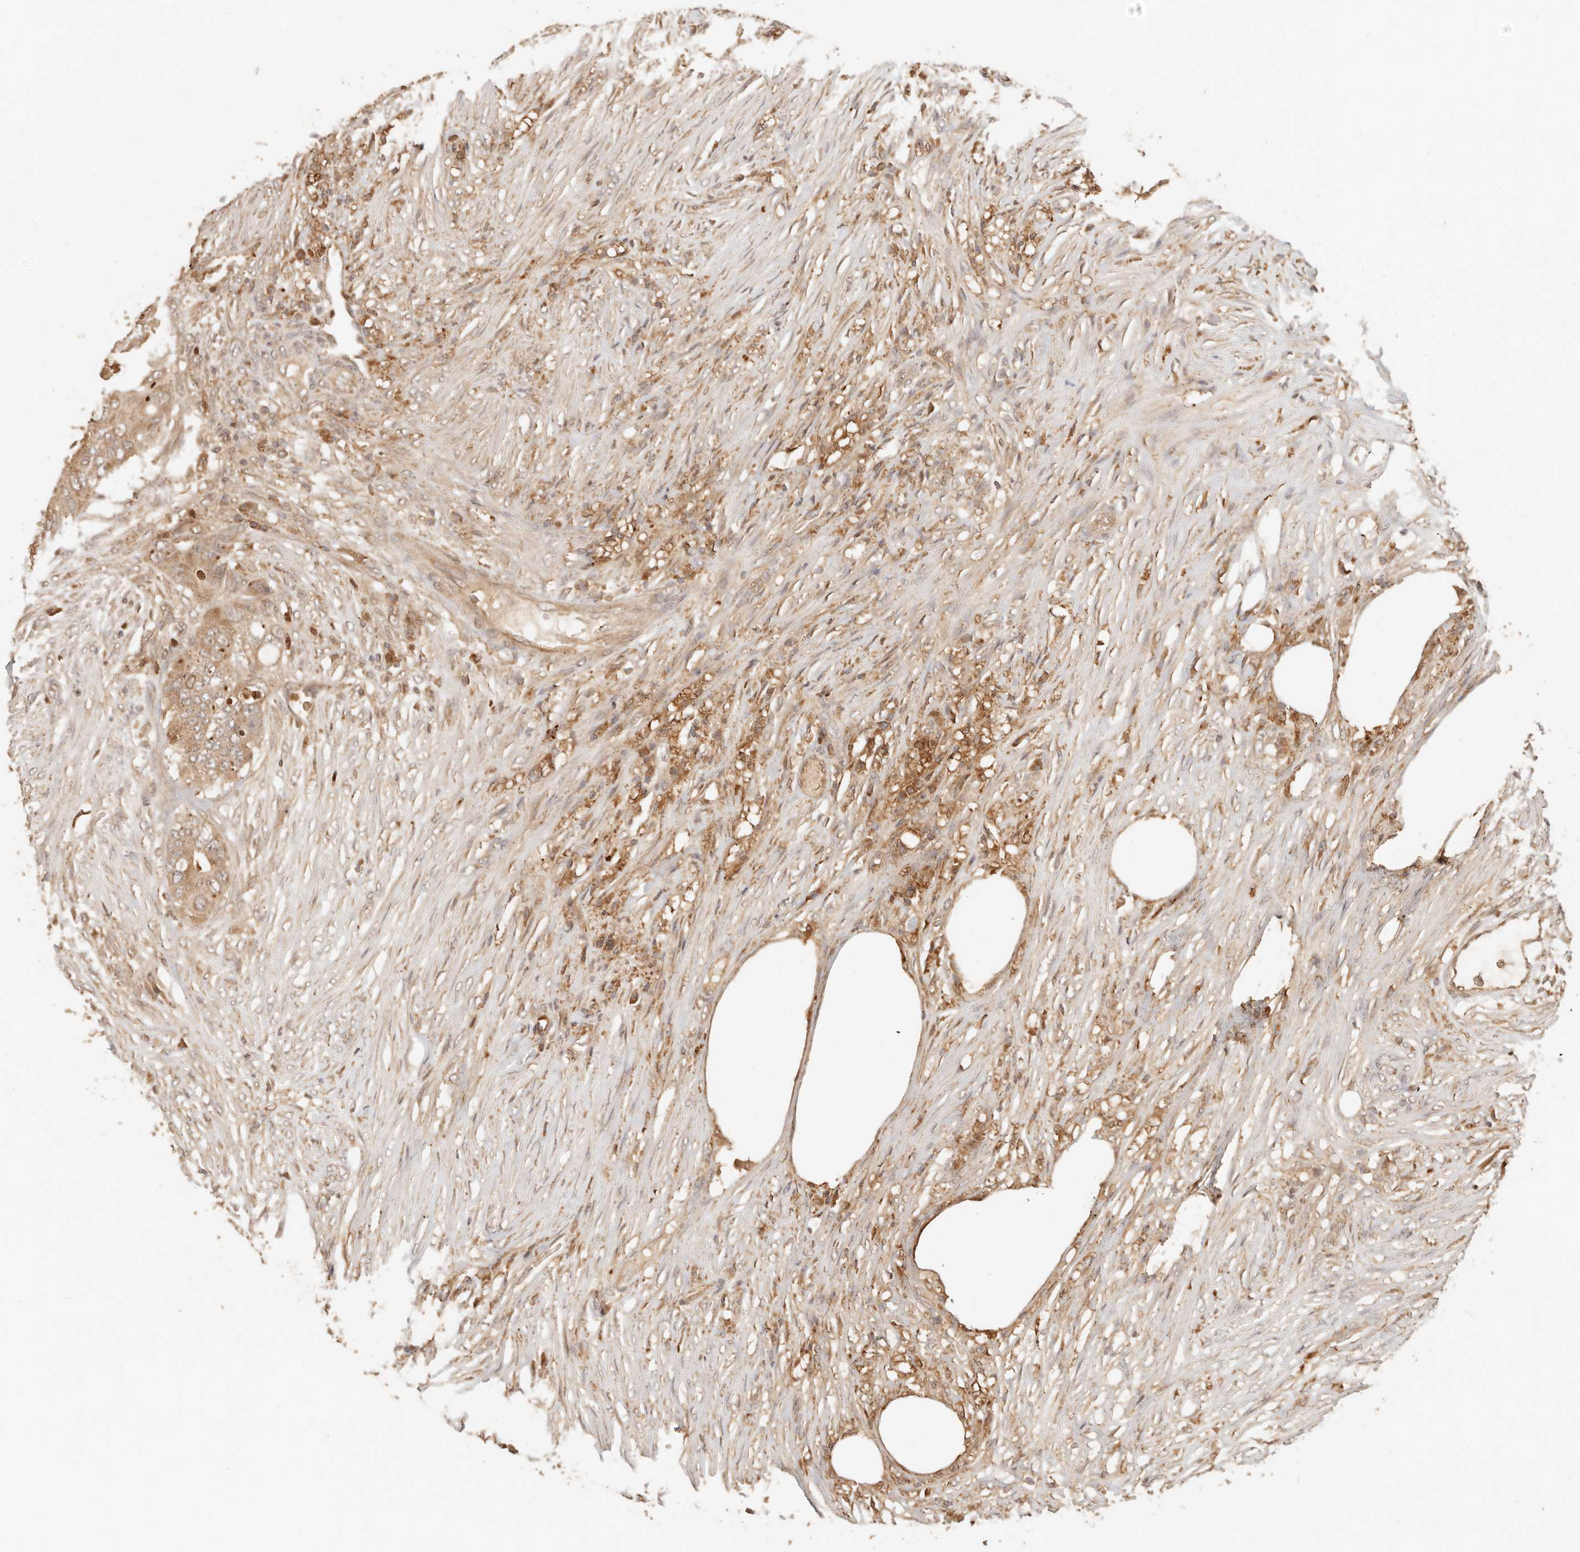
{"staining": {"intensity": "moderate", "quantity": ">75%", "location": "cytoplasmic/membranous"}, "tissue": "colorectal cancer", "cell_type": "Tumor cells", "image_type": "cancer", "snomed": [{"axis": "morphology", "description": "Adenocarcinoma, NOS"}, {"axis": "topography", "description": "Colon"}], "caption": "IHC (DAB) staining of colorectal cancer shows moderate cytoplasmic/membranous protein staining in about >75% of tumor cells.", "gene": "INTS11", "patient": {"sex": "male", "age": 71}}